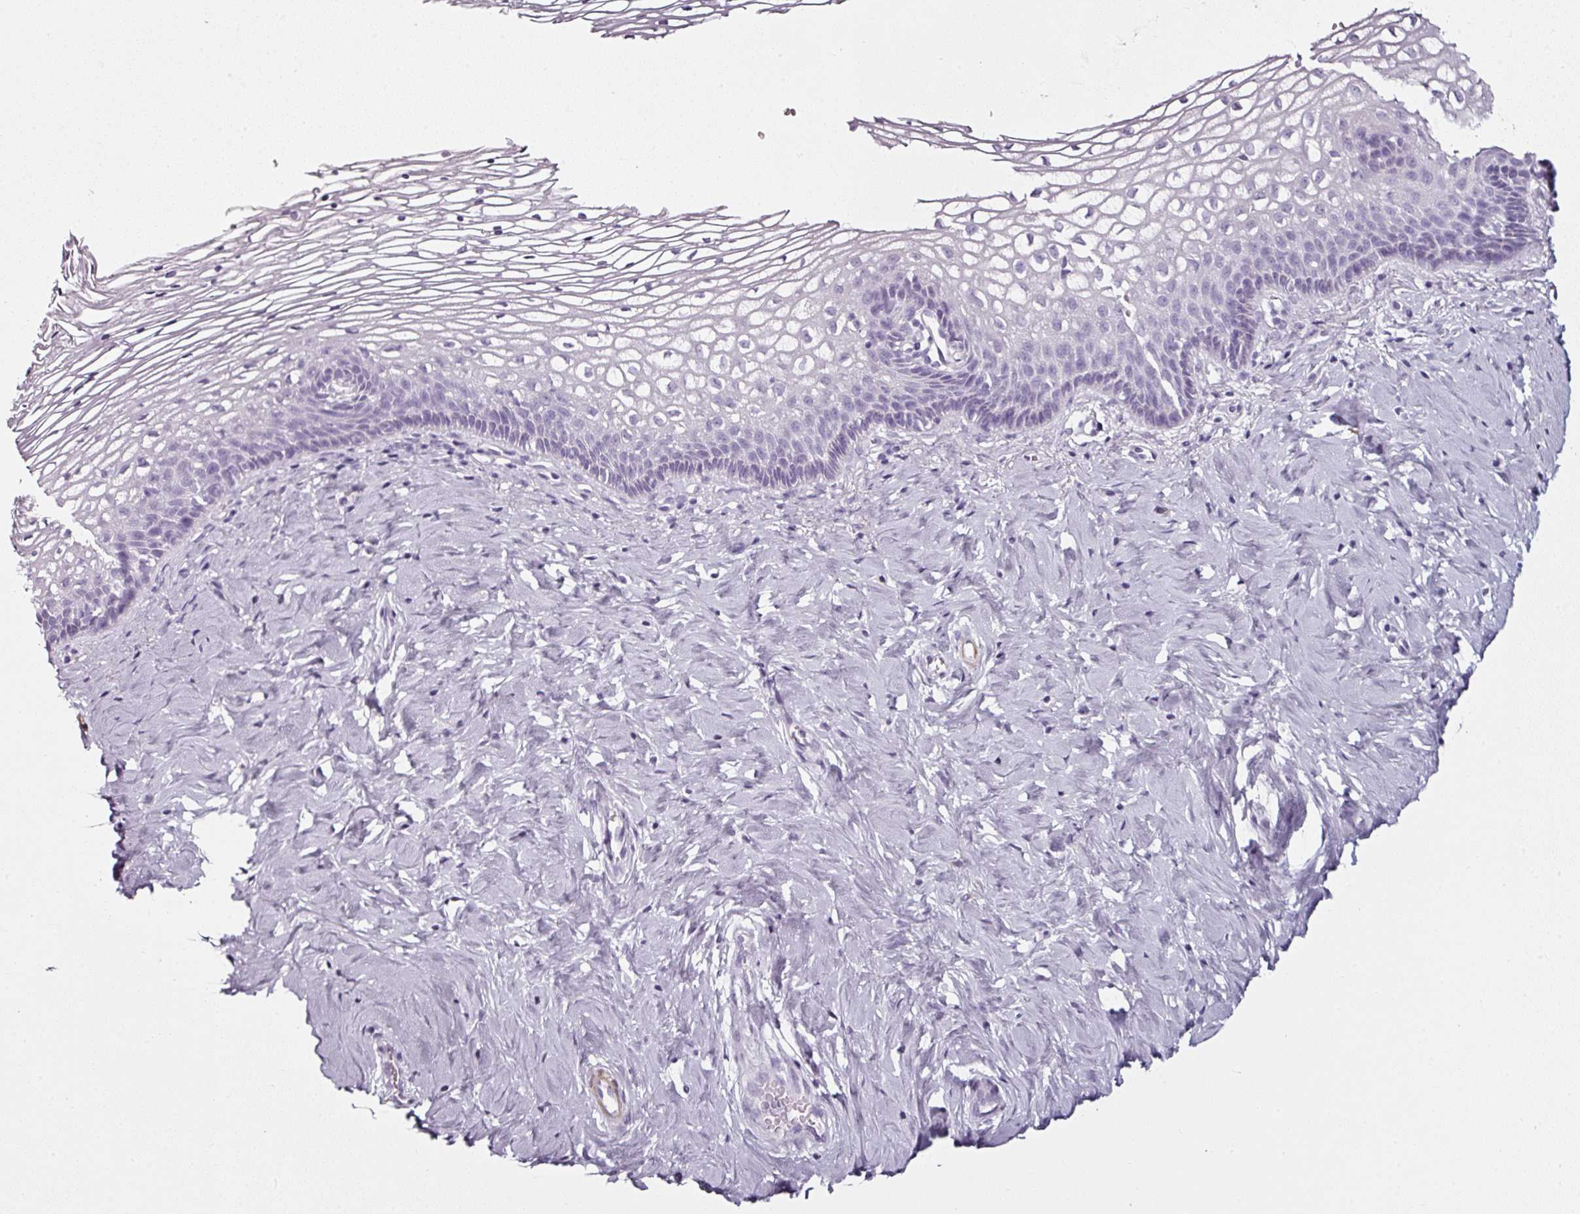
{"staining": {"intensity": "negative", "quantity": "none", "location": "none"}, "tissue": "cervix", "cell_type": "Glandular cells", "image_type": "normal", "snomed": [{"axis": "morphology", "description": "Normal tissue, NOS"}, {"axis": "topography", "description": "Cervix"}], "caption": "This is a image of immunohistochemistry (IHC) staining of unremarkable cervix, which shows no expression in glandular cells. (DAB immunohistochemistry, high magnification).", "gene": "CAP2", "patient": {"sex": "female", "age": 36}}